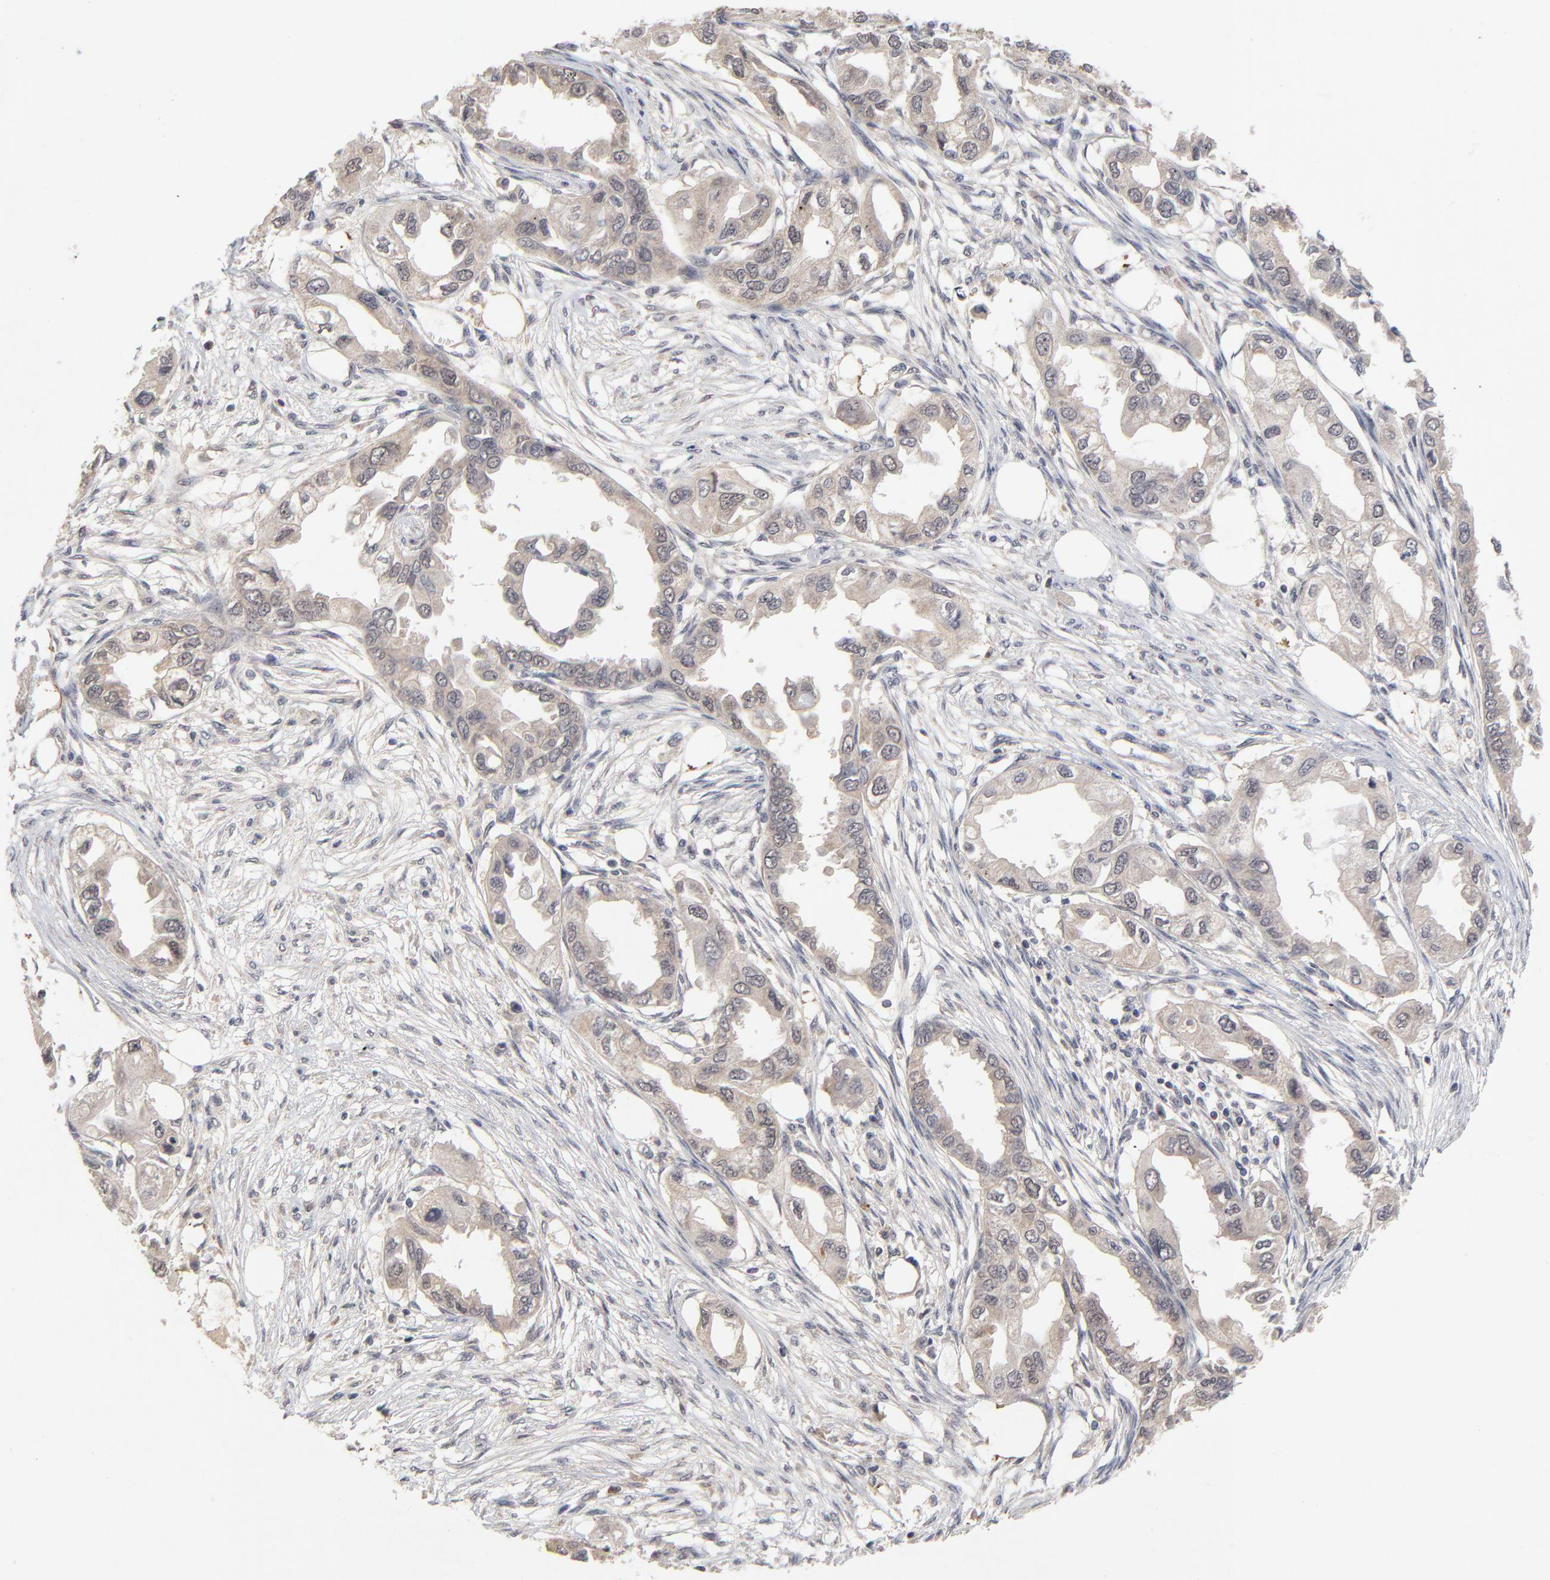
{"staining": {"intensity": "weak", "quantity": ">75%", "location": "cytoplasmic/membranous"}, "tissue": "endometrial cancer", "cell_type": "Tumor cells", "image_type": "cancer", "snomed": [{"axis": "morphology", "description": "Adenocarcinoma, NOS"}, {"axis": "topography", "description": "Endometrium"}], "caption": "An immunohistochemistry (IHC) photomicrograph of neoplastic tissue is shown. Protein staining in brown highlights weak cytoplasmic/membranous positivity in adenocarcinoma (endometrial) within tumor cells.", "gene": "WSB1", "patient": {"sex": "female", "age": 67}}